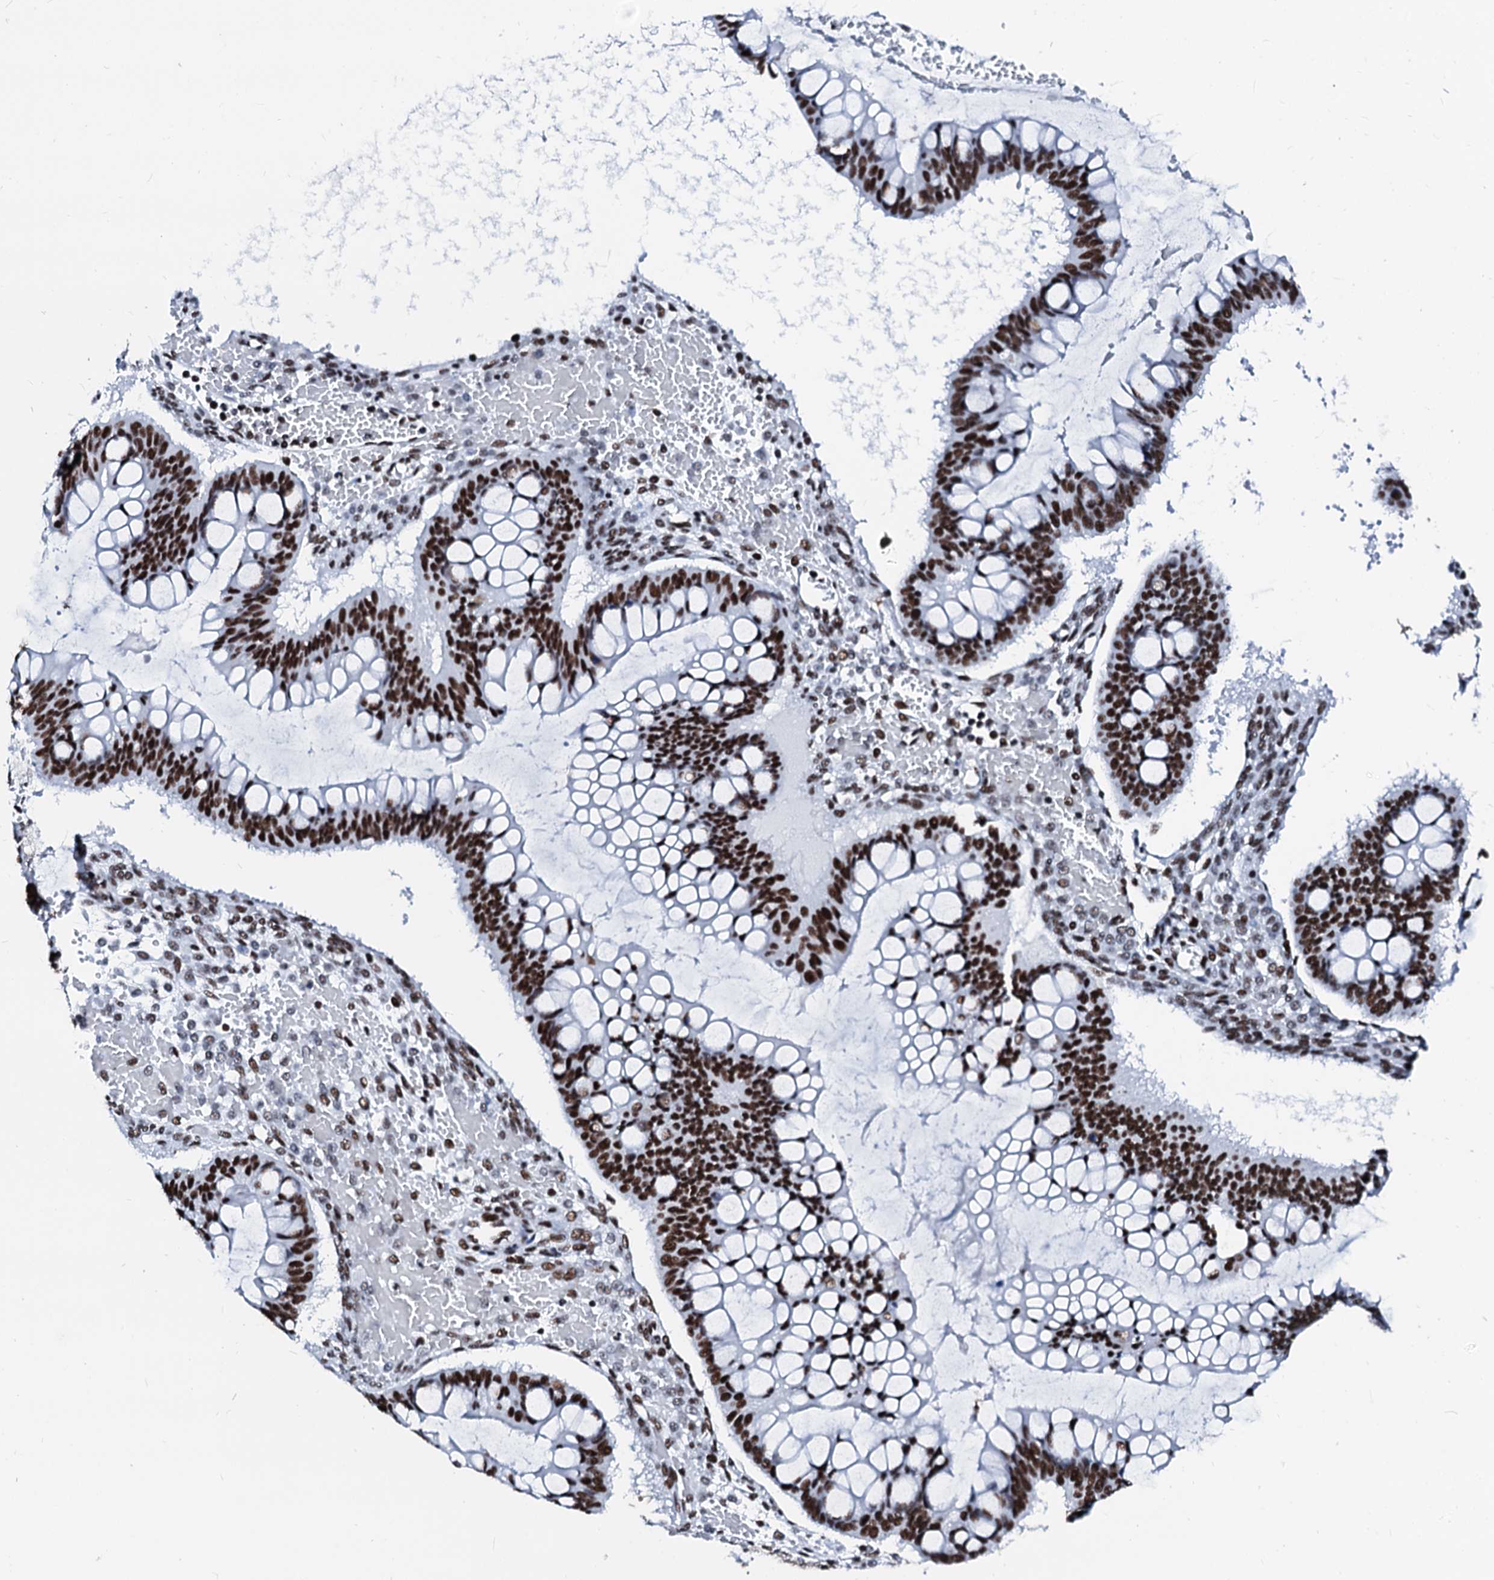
{"staining": {"intensity": "strong", "quantity": ">75%", "location": "nuclear"}, "tissue": "ovarian cancer", "cell_type": "Tumor cells", "image_type": "cancer", "snomed": [{"axis": "morphology", "description": "Cystadenocarcinoma, mucinous, NOS"}, {"axis": "topography", "description": "Ovary"}], "caption": "Ovarian cancer (mucinous cystadenocarcinoma) was stained to show a protein in brown. There is high levels of strong nuclear expression in about >75% of tumor cells. (DAB (3,3'-diaminobenzidine) IHC with brightfield microscopy, high magnification).", "gene": "RALY", "patient": {"sex": "female", "age": 73}}